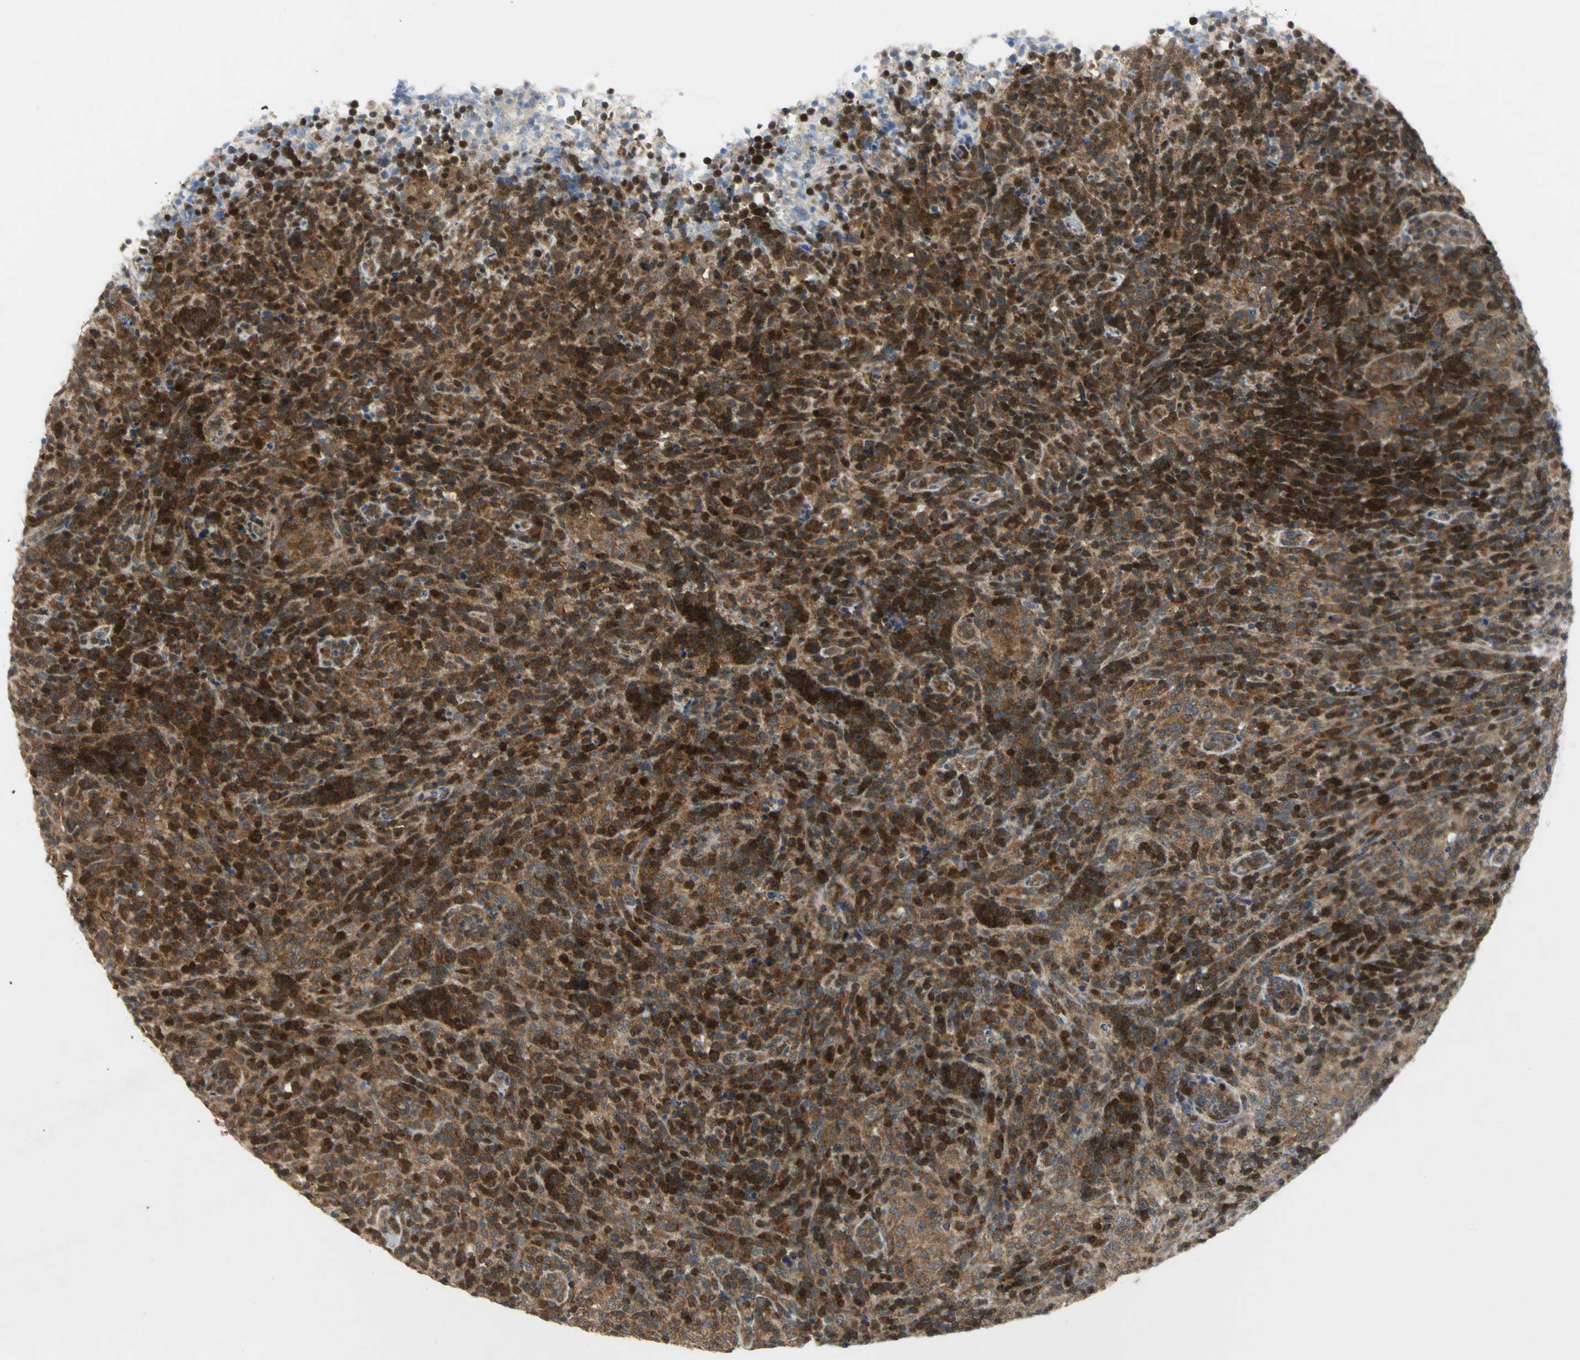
{"staining": {"intensity": "strong", "quantity": "25%-75%", "location": "cytoplasmic/membranous,nuclear"}, "tissue": "lymphoma", "cell_type": "Tumor cells", "image_type": "cancer", "snomed": [{"axis": "morphology", "description": "Malignant lymphoma, non-Hodgkin's type, High grade"}, {"axis": "topography", "description": "Lymph node"}], "caption": "Protein analysis of lymphoma tissue shows strong cytoplasmic/membranous and nuclear expression in approximately 25%-75% of tumor cells.", "gene": "PPIA", "patient": {"sex": "female", "age": 76}}